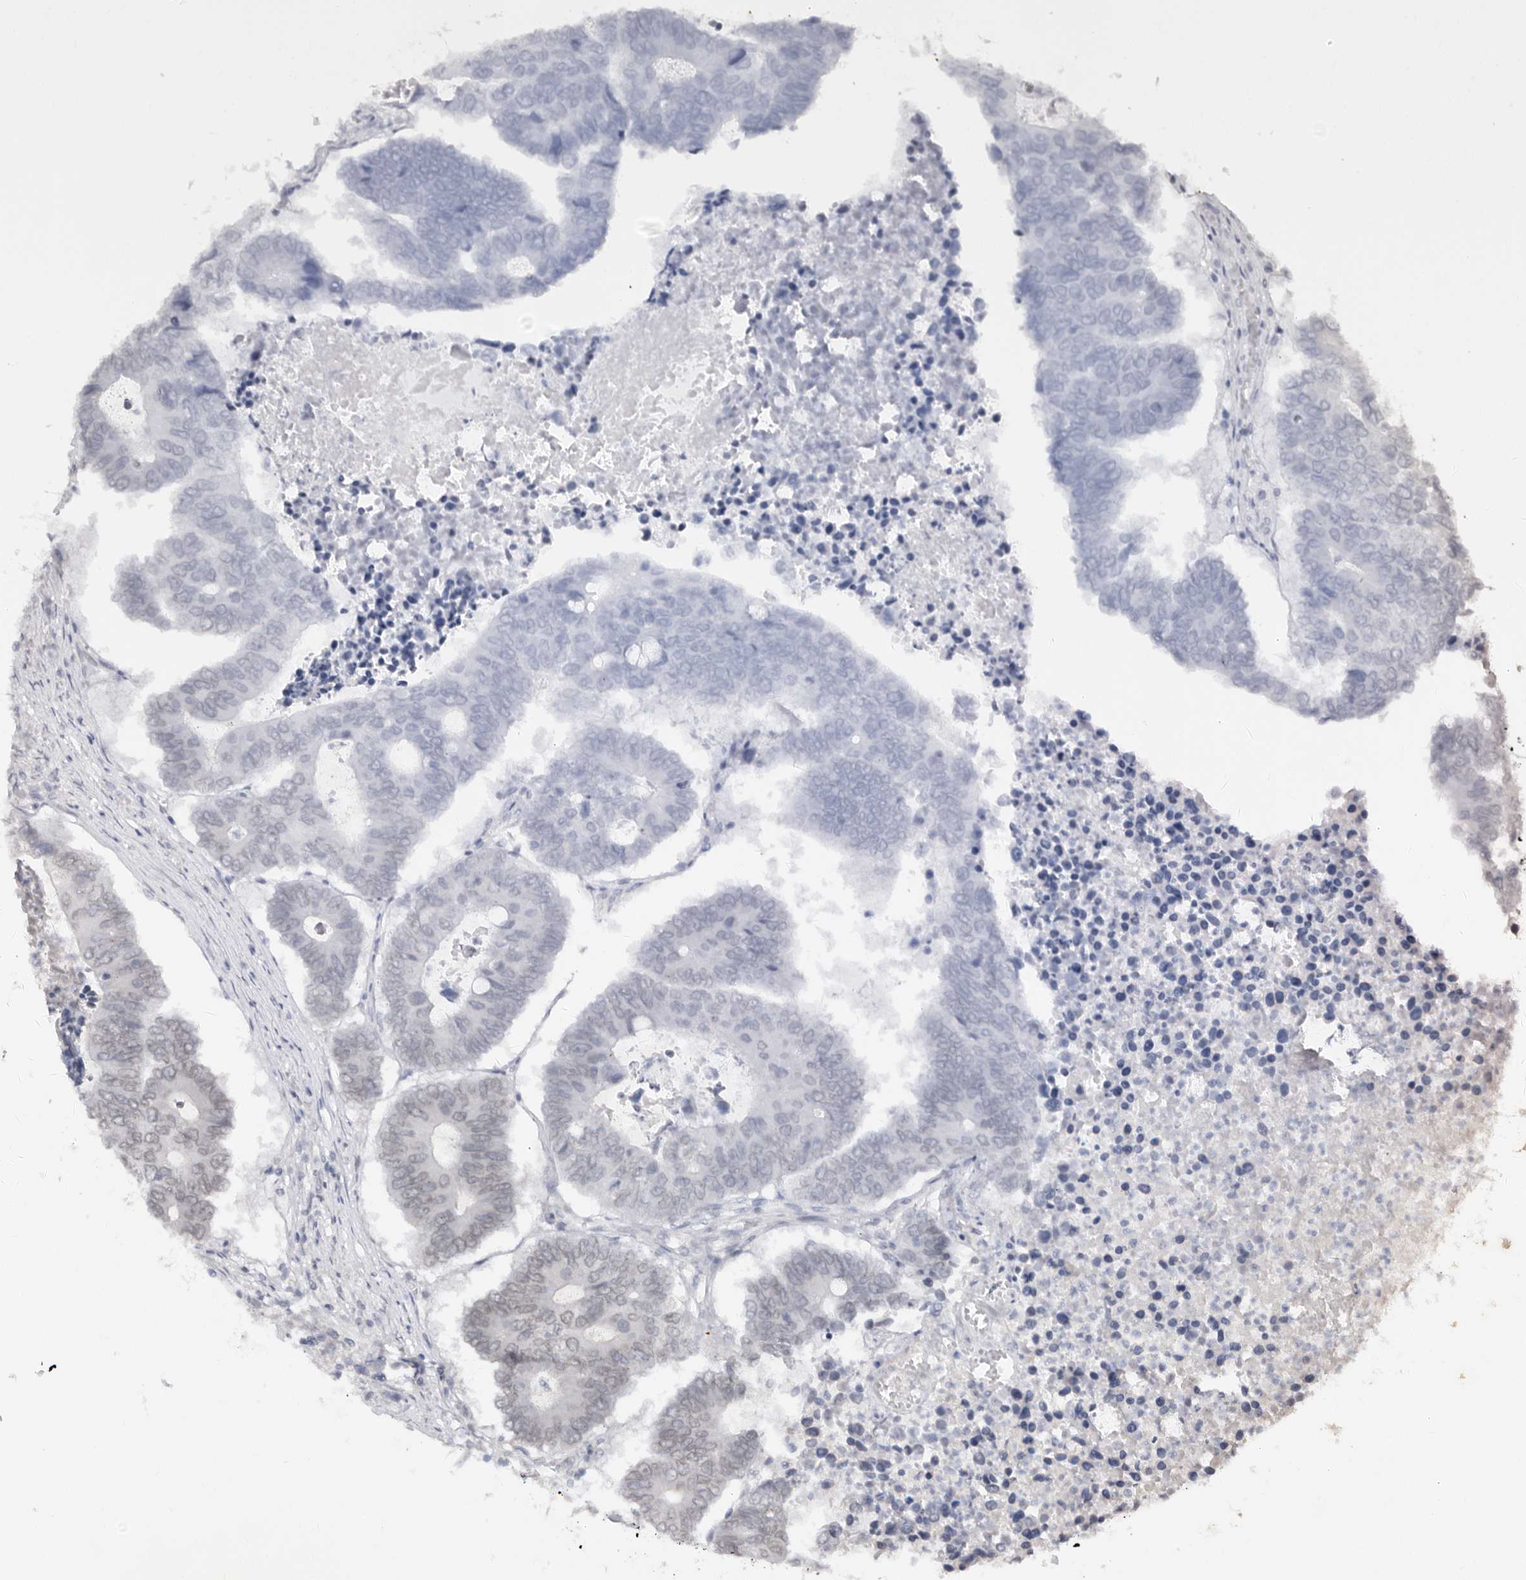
{"staining": {"intensity": "weak", "quantity": "<25%", "location": "nuclear"}, "tissue": "colorectal cancer", "cell_type": "Tumor cells", "image_type": "cancer", "snomed": [{"axis": "morphology", "description": "Adenocarcinoma, NOS"}, {"axis": "topography", "description": "Colon"}], "caption": "This micrograph is of adenocarcinoma (colorectal) stained with immunohistochemistry to label a protein in brown with the nuclei are counter-stained blue. There is no expression in tumor cells. Brightfield microscopy of IHC stained with DAB (3,3'-diaminobenzidine) (brown) and hematoxylin (blue), captured at high magnification.", "gene": "LCORL", "patient": {"sex": "male", "age": 87}}